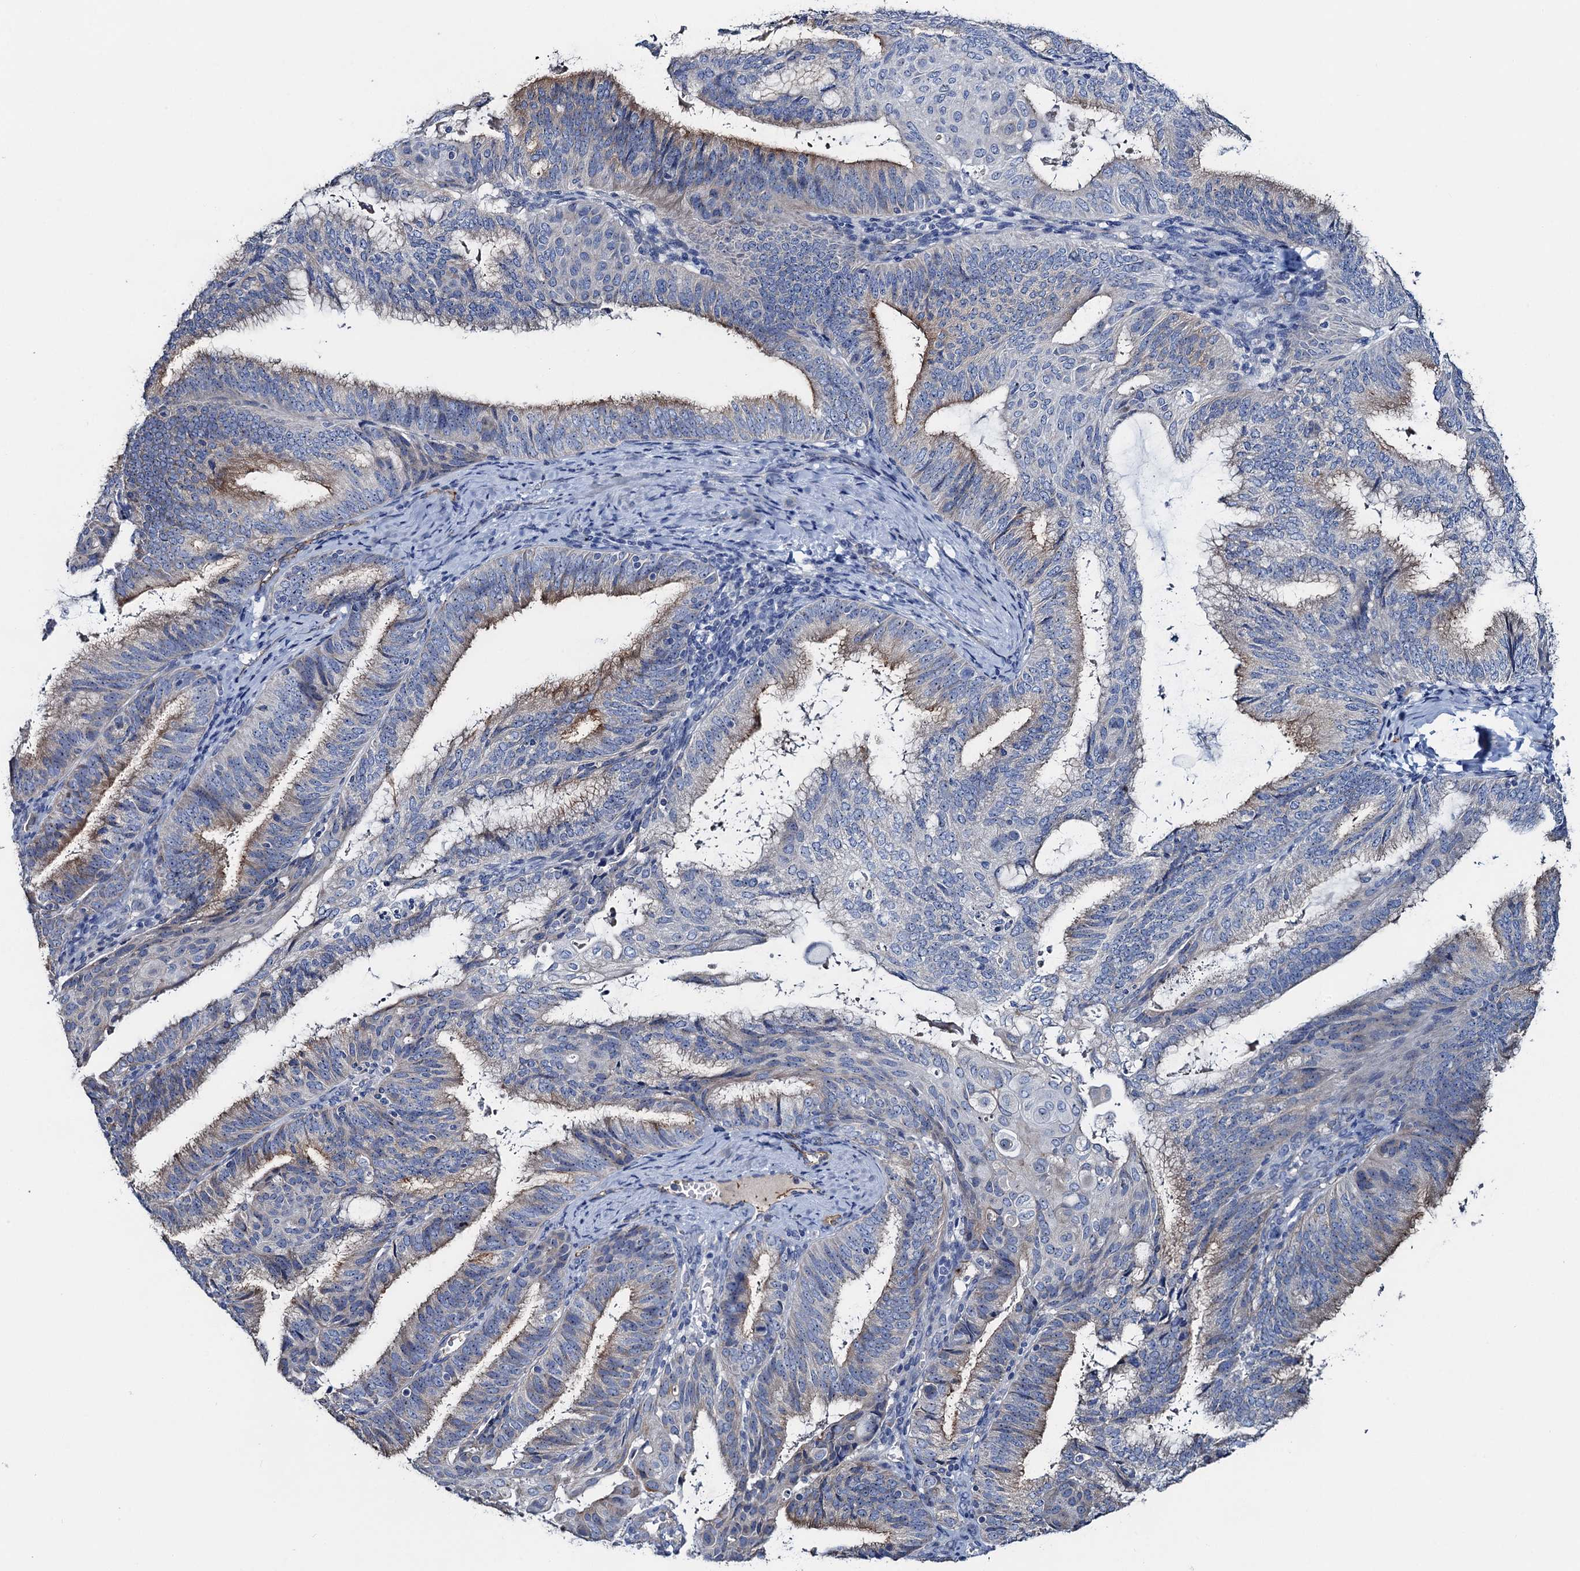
{"staining": {"intensity": "moderate", "quantity": "<25%", "location": "cytoplasmic/membranous"}, "tissue": "endometrial cancer", "cell_type": "Tumor cells", "image_type": "cancer", "snomed": [{"axis": "morphology", "description": "Adenocarcinoma, NOS"}, {"axis": "topography", "description": "Endometrium"}], "caption": "Adenocarcinoma (endometrial) stained with DAB immunohistochemistry demonstrates low levels of moderate cytoplasmic/membranous staining in approximately <25% of tumor cells.", "gene": "PLLP", "patient": {"sex": "female", "age": 49}}